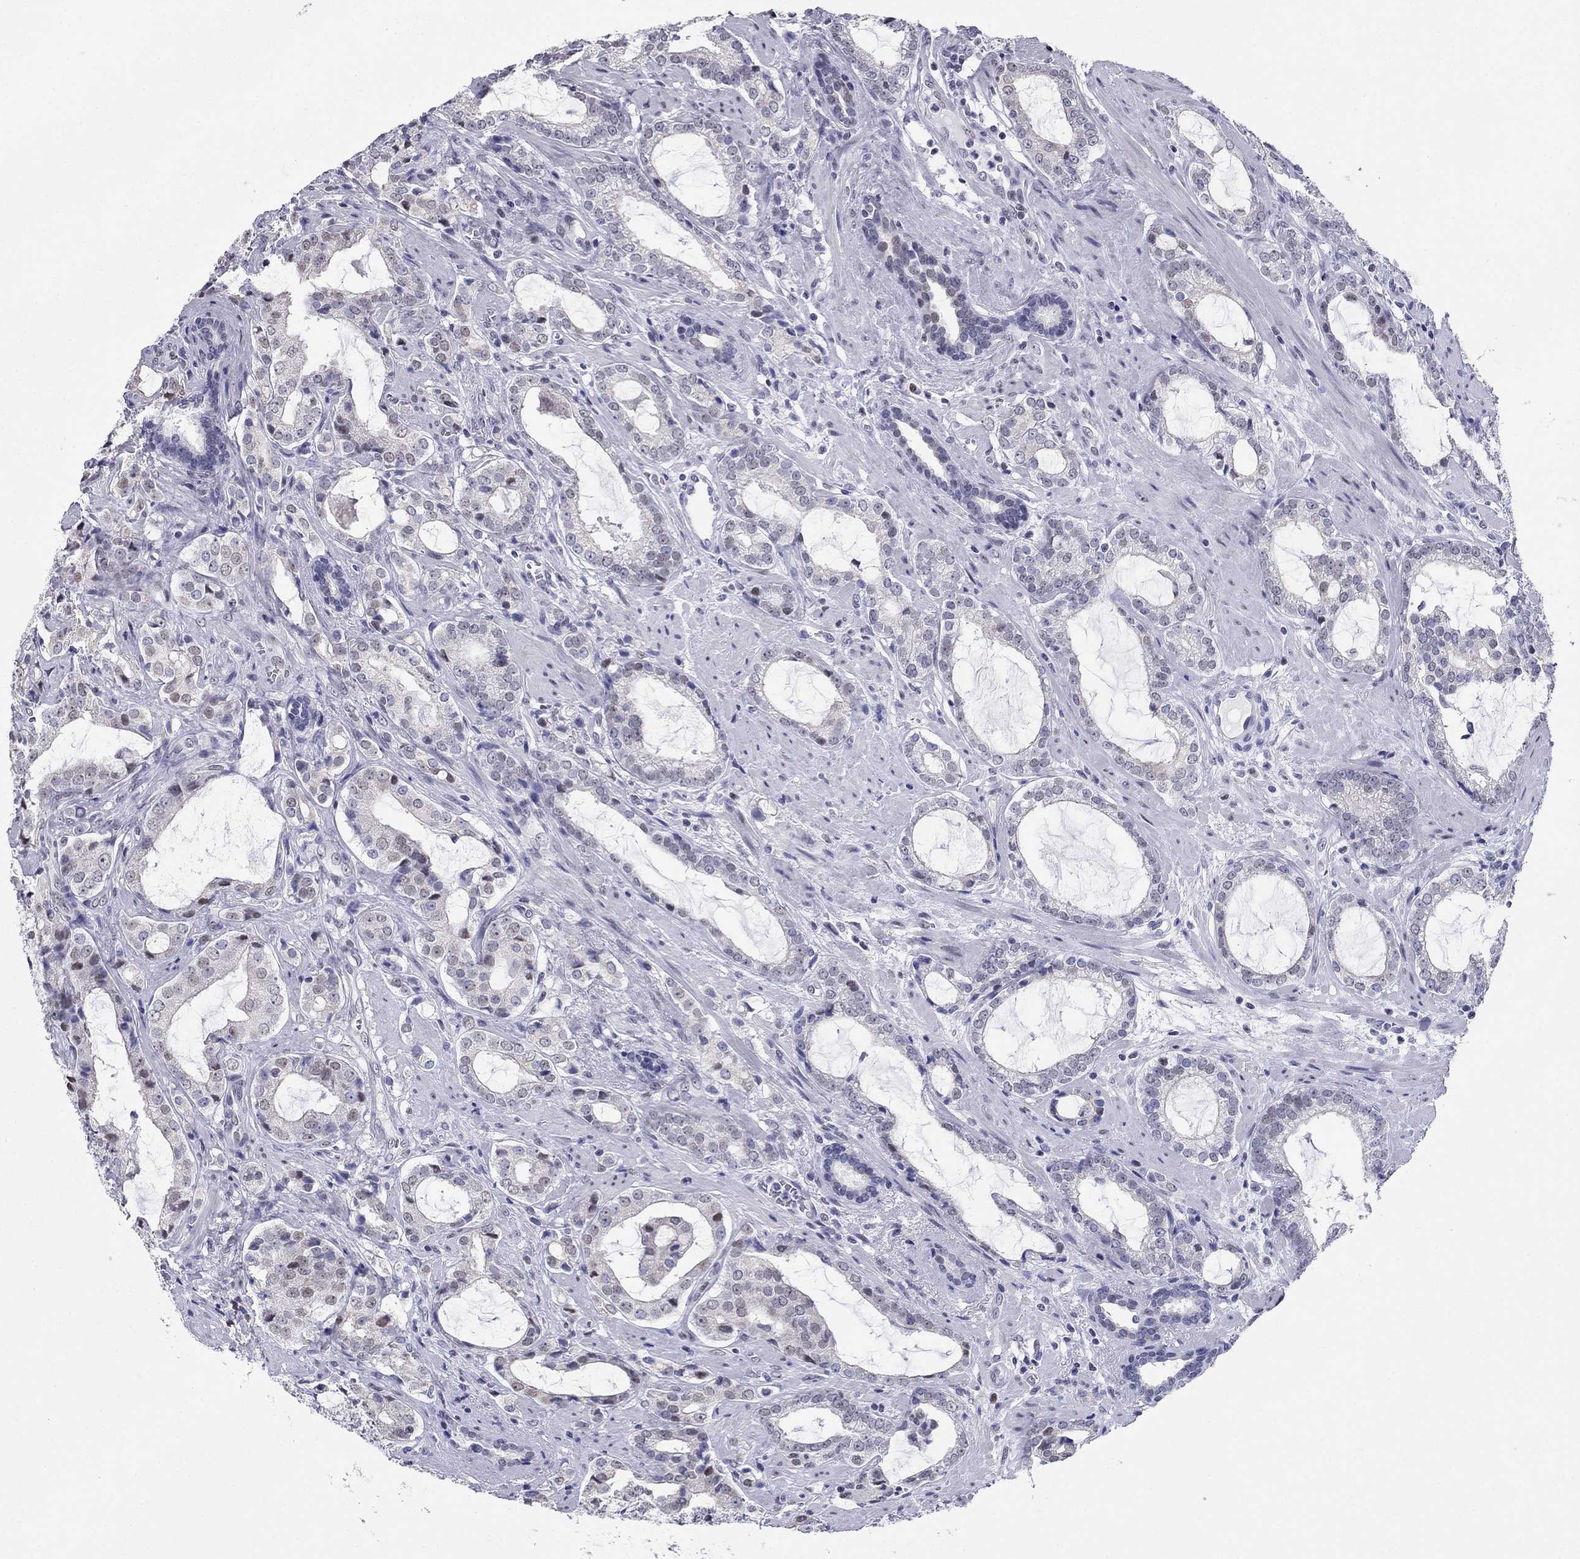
{"staining": {"intensity": "negative", "quantity": "none", "location": "none"}, "tissue": "prostate cancer", "cell_type": "Tumor cells", "image_type": "cancer", "snomed": [{"axis": "morphology", "description": "Adenocarcinoma, NOS"}, {"axis": "topography", "description": "Prostate"}], "caption": "Immunohistochemical staining of human prostate adenocarcinoma displays no significant staining in tumor cells. Nuclei are stained in blue.", "gene": "PPM1G", "patient": {"sex": "male", "age": 66}}